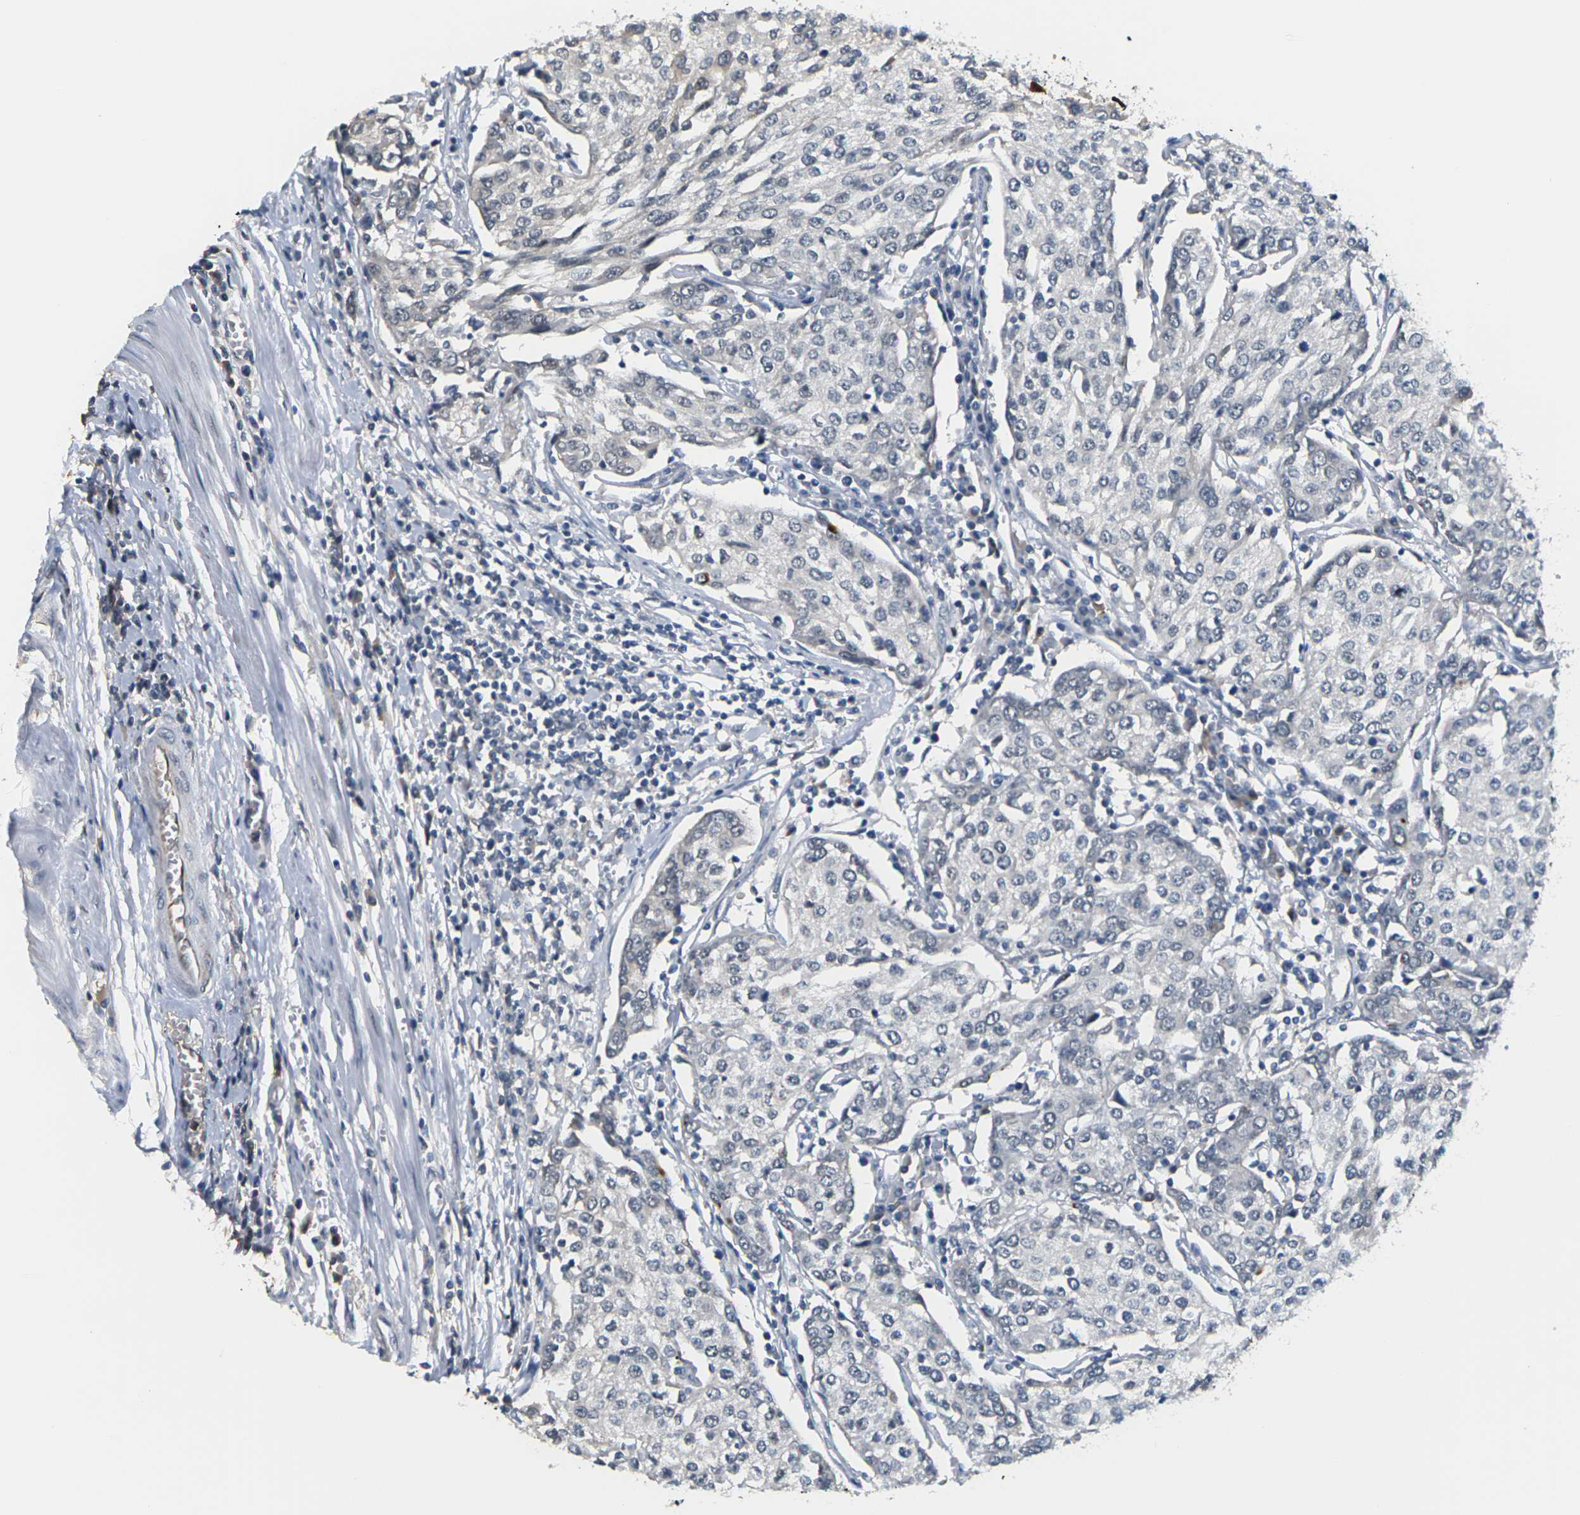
{"staining": {"intensity": "negative", "quantity": "none", "location": "none"}, "tissue": "urothelial cancer", "cell_type": "Tumor cells", "image_type": "cancer", "snomed": [{"axis": "morphology", "description": "Urothelial carcinoma, High grade"}, {"axis": "topography", "description": "Urinary bladder"}], "caption": "Micrograph shows no significant protein expression in tumor cells of urothelial carcinoma (high-grade). (IHC, brightfield microscopy, high magnification).", "gene": "PKP2", "patient": {"sex": "female", "age": 85}}